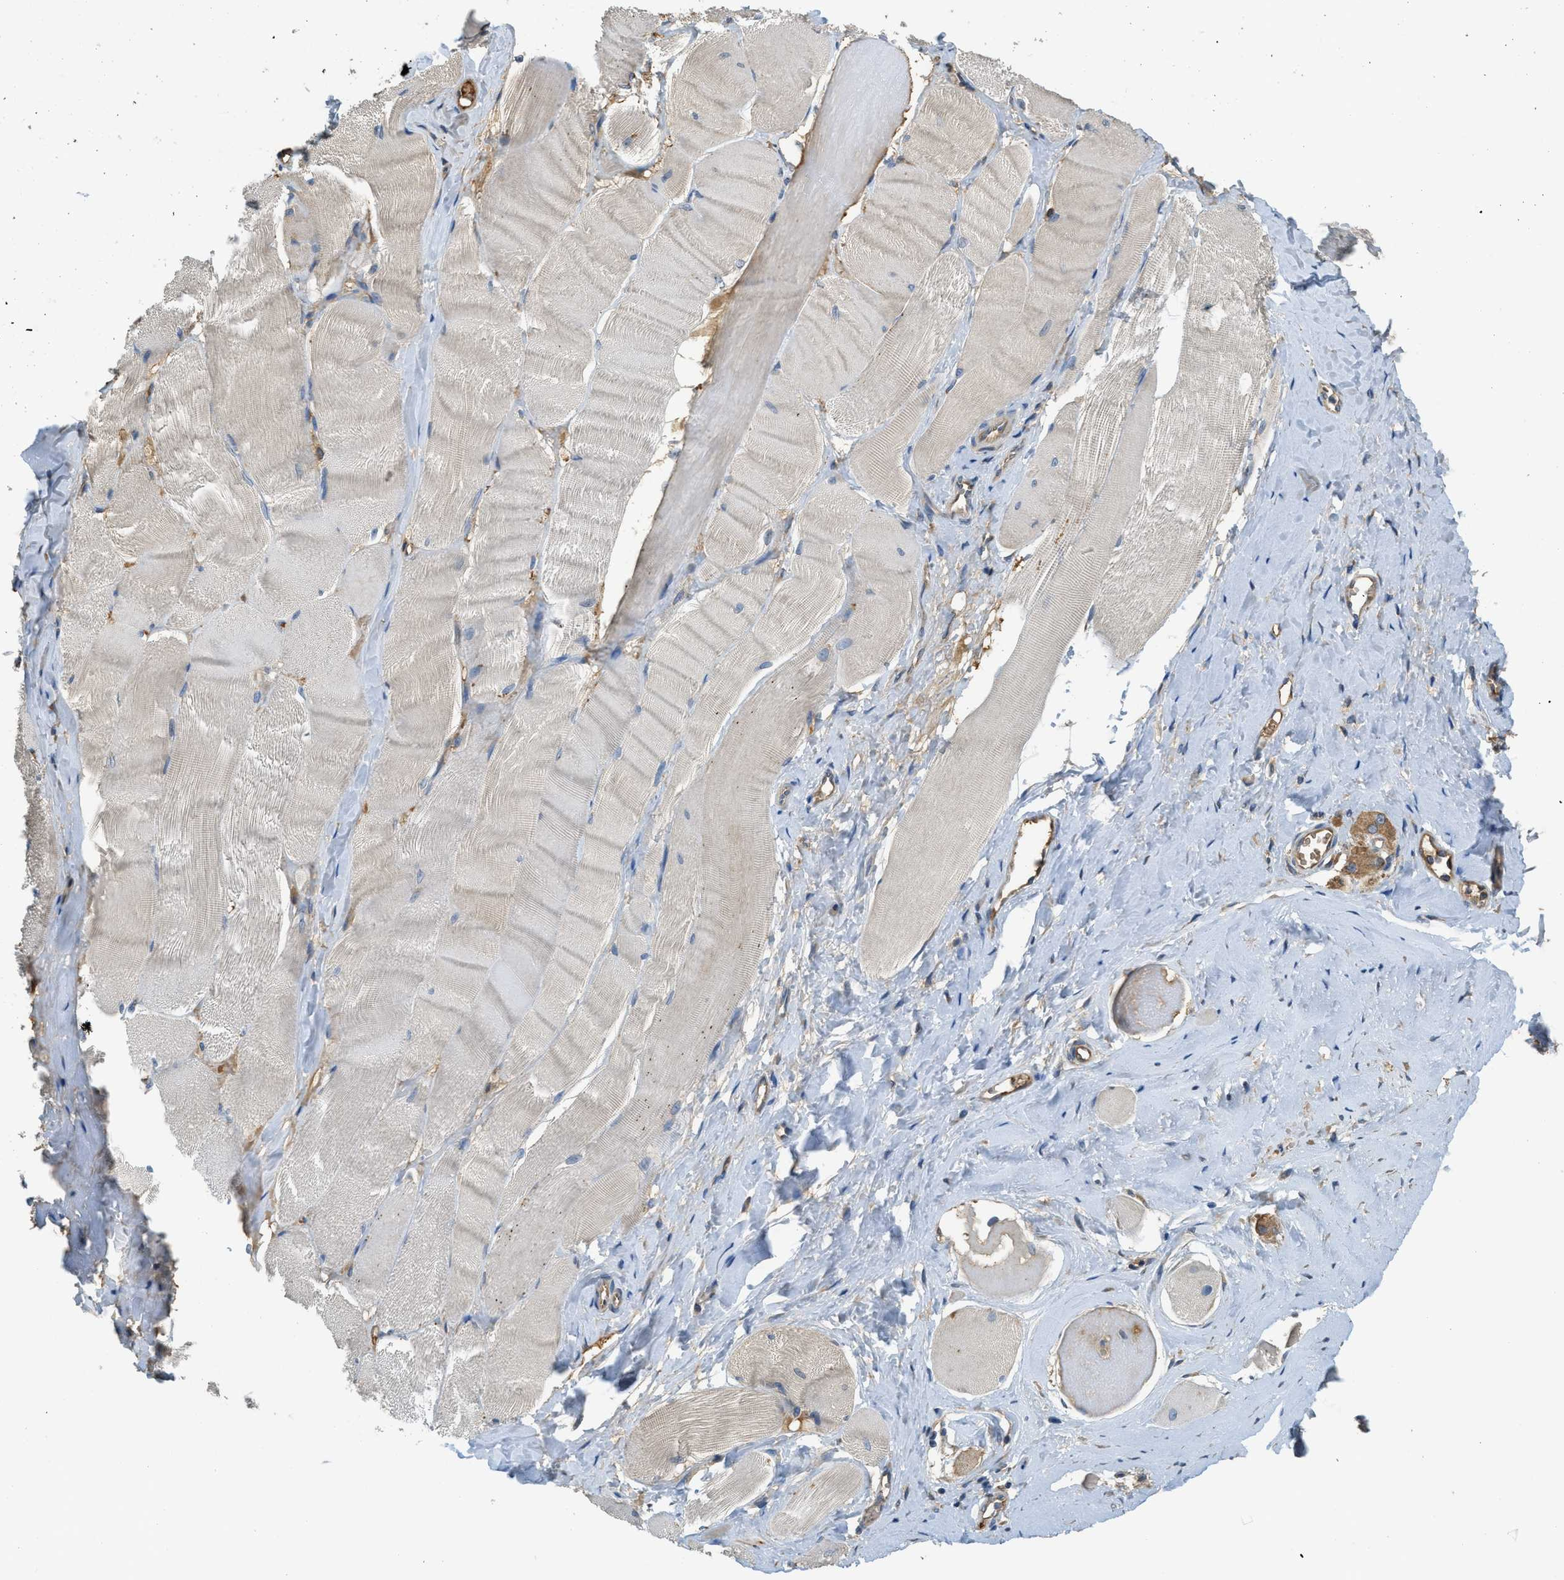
{"staining": {"intensity": "negative", "quantity": "none", "location": "none"}, "tissue": "skeletal muscle", "cell_type": "Myocytes", "image_type": "normal", "snomed": [{"axis": "morphology", "description": "Normal tissue, NOS"}, {"axis": "morphology", "description": "Squamous cell carcinoma, NOS"}, {"axis": "topography", "description": "Skeletal muscle"}], "caption": "DAB (3,3'-diaminobenzidine) immunohistochemical staining of normal skeletal muscle reveals no significant positivity in myocytes.", "gene": "RIPK2", "patient": {"sex": "male", "age": 51}}